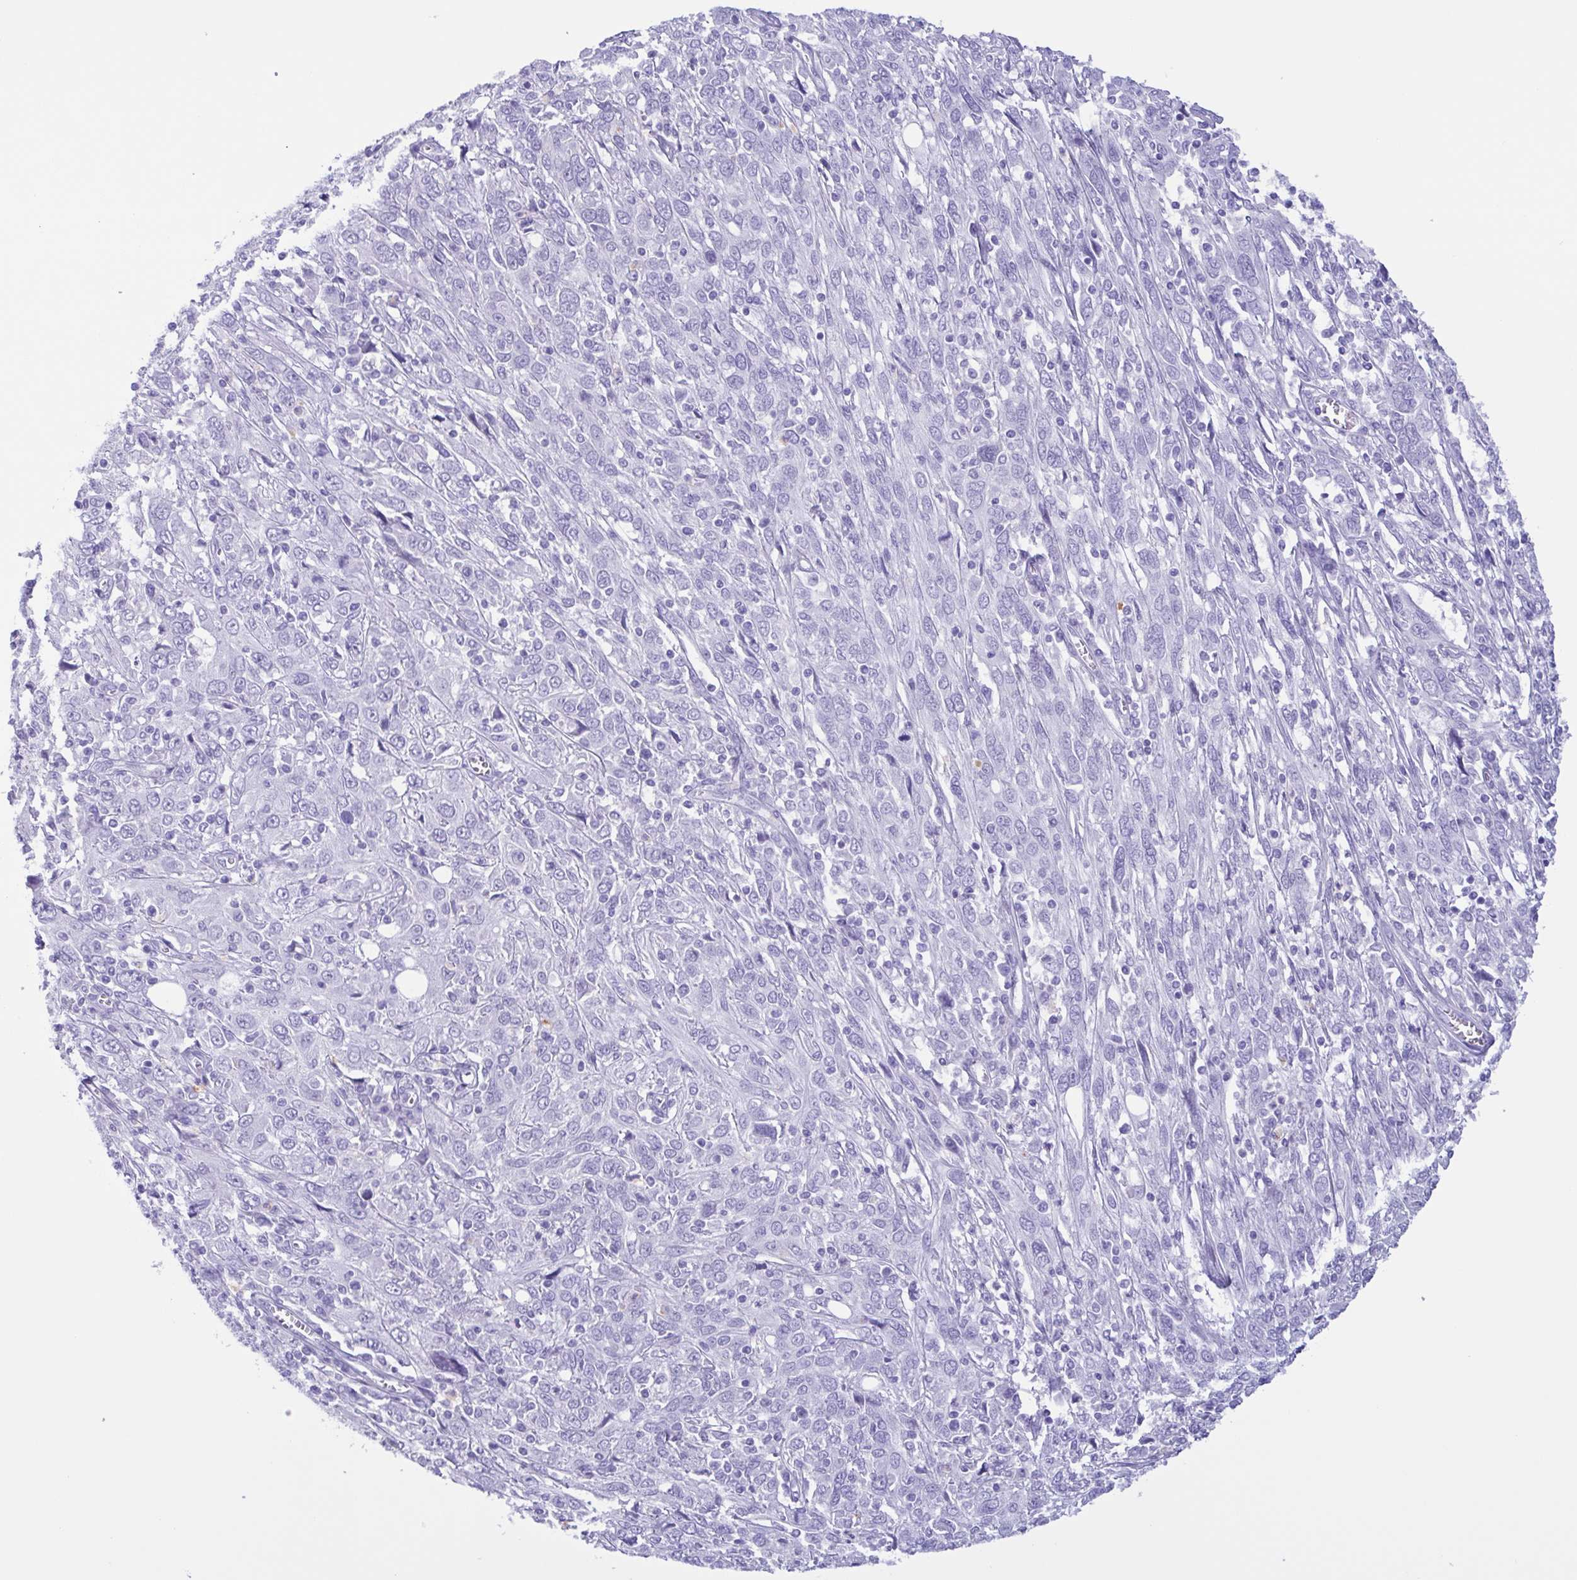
{"staining": {"intensity": "negative", "quantity": "none", "location": "none"}, "tissue": "cervical cancer", "cell_type": "Tumor cells", "image_type": "cancer", "snomed": [{"axis": "morphology", "description": "Squamous cell carcinoma, NOS"}, {"axis": "topography", "description": "Cervix"}], "caption": "This is an immunohistochemistry image of cervical cancer. There is no staining in tumor cells.", "gene": "LTF", "patient": {"sex": "female", "age": 46}}